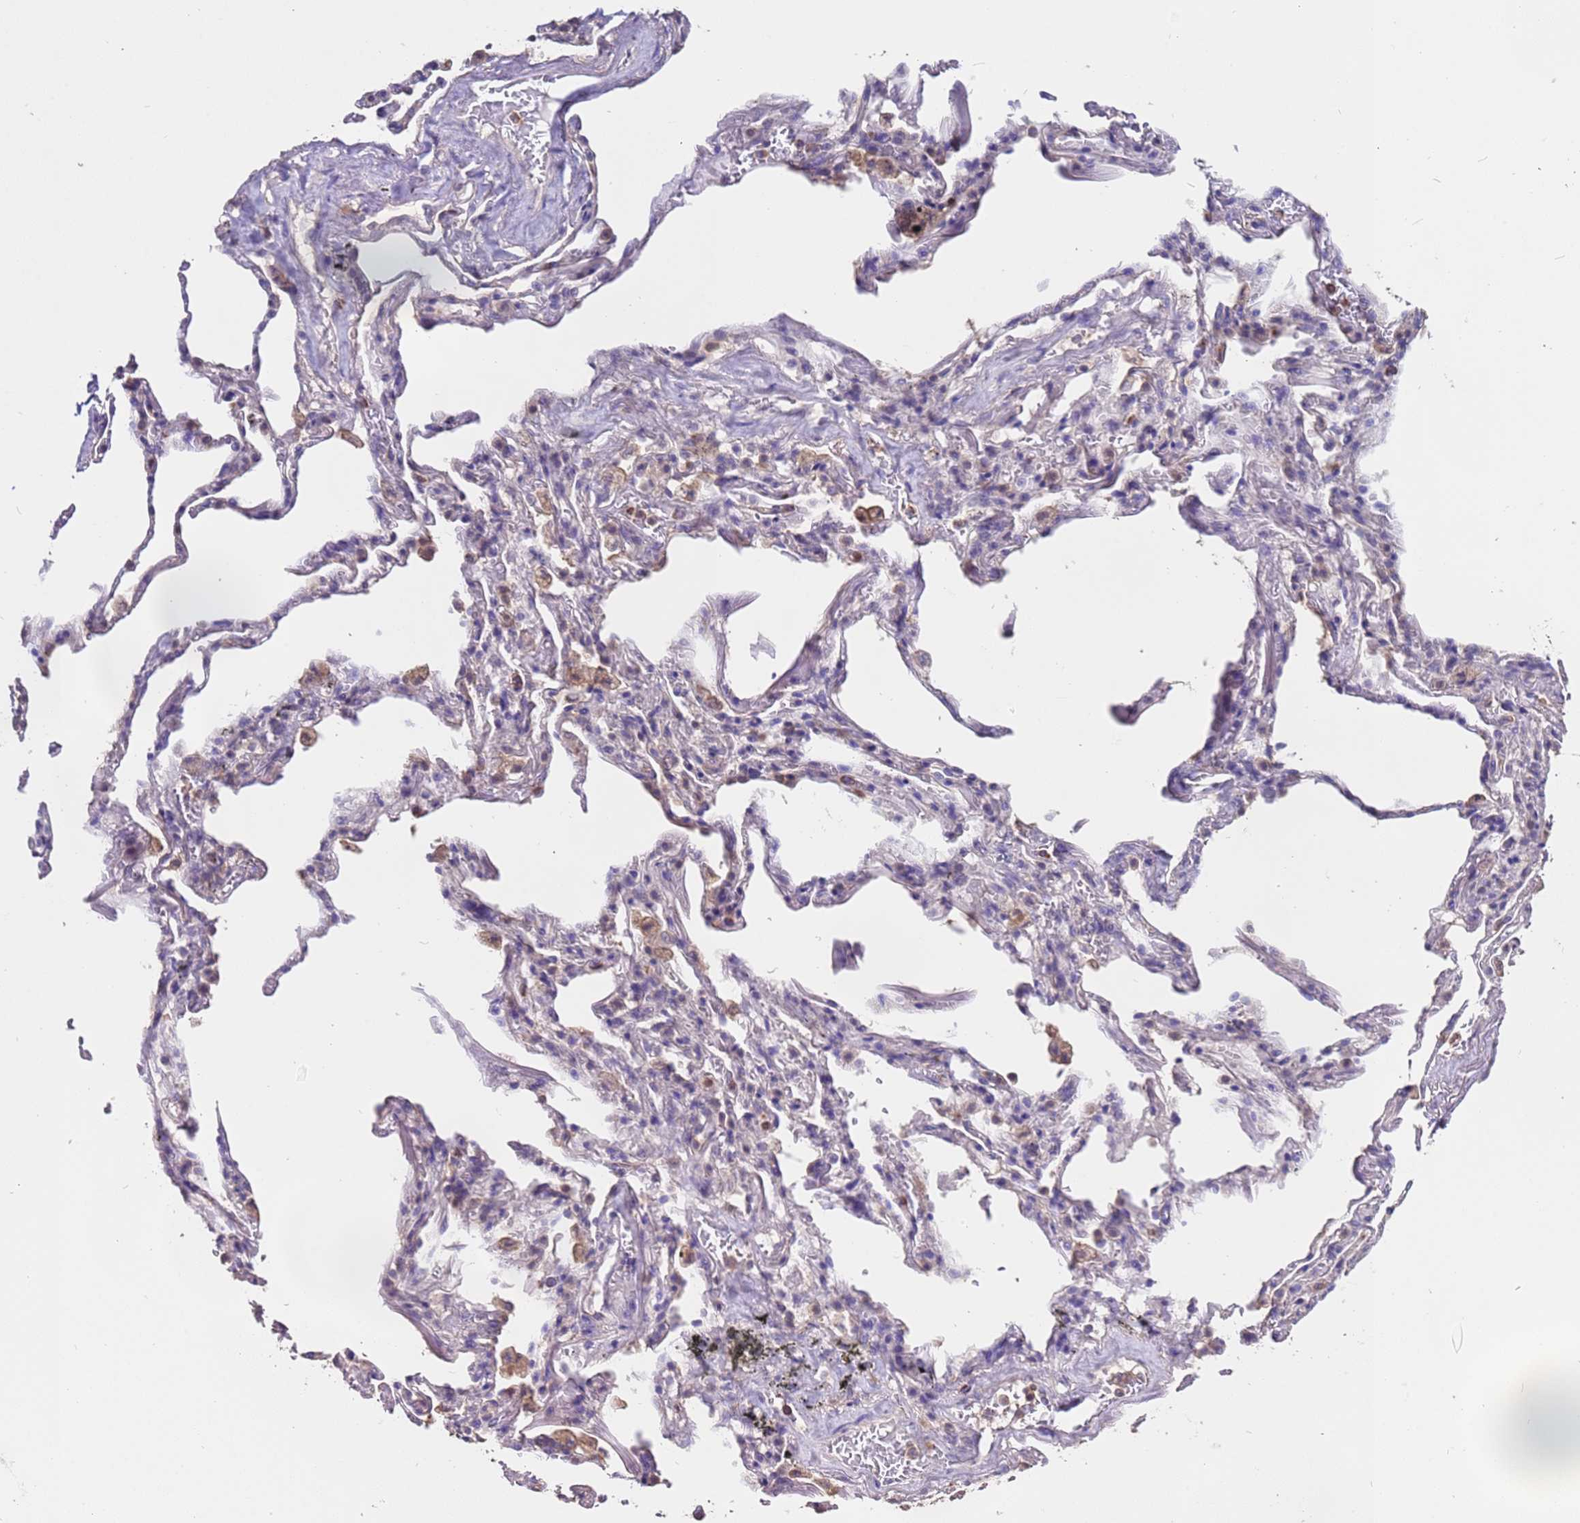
{"staining": {"intensity": "negative", "quantity": "none", "location": "none"}, "tissue": "adipose tissue", "cell_type": "Adipocytes", "image_type": "normal", "snomed": [{"axis": "morphology", "description": "Normal tissue, NOS"}, {"axis": "topography", "description": "Lymph node"}, {"axis": "topography", "description": "Bronchus"}], "caption": "Adipocytes are negative for brown protein staining in benign adipose tissue. (DAB immunohistochemistry with hematoxylin counter stain).", "gene": "ZNF248", "patient": {"sex": "male", "age": 63}}